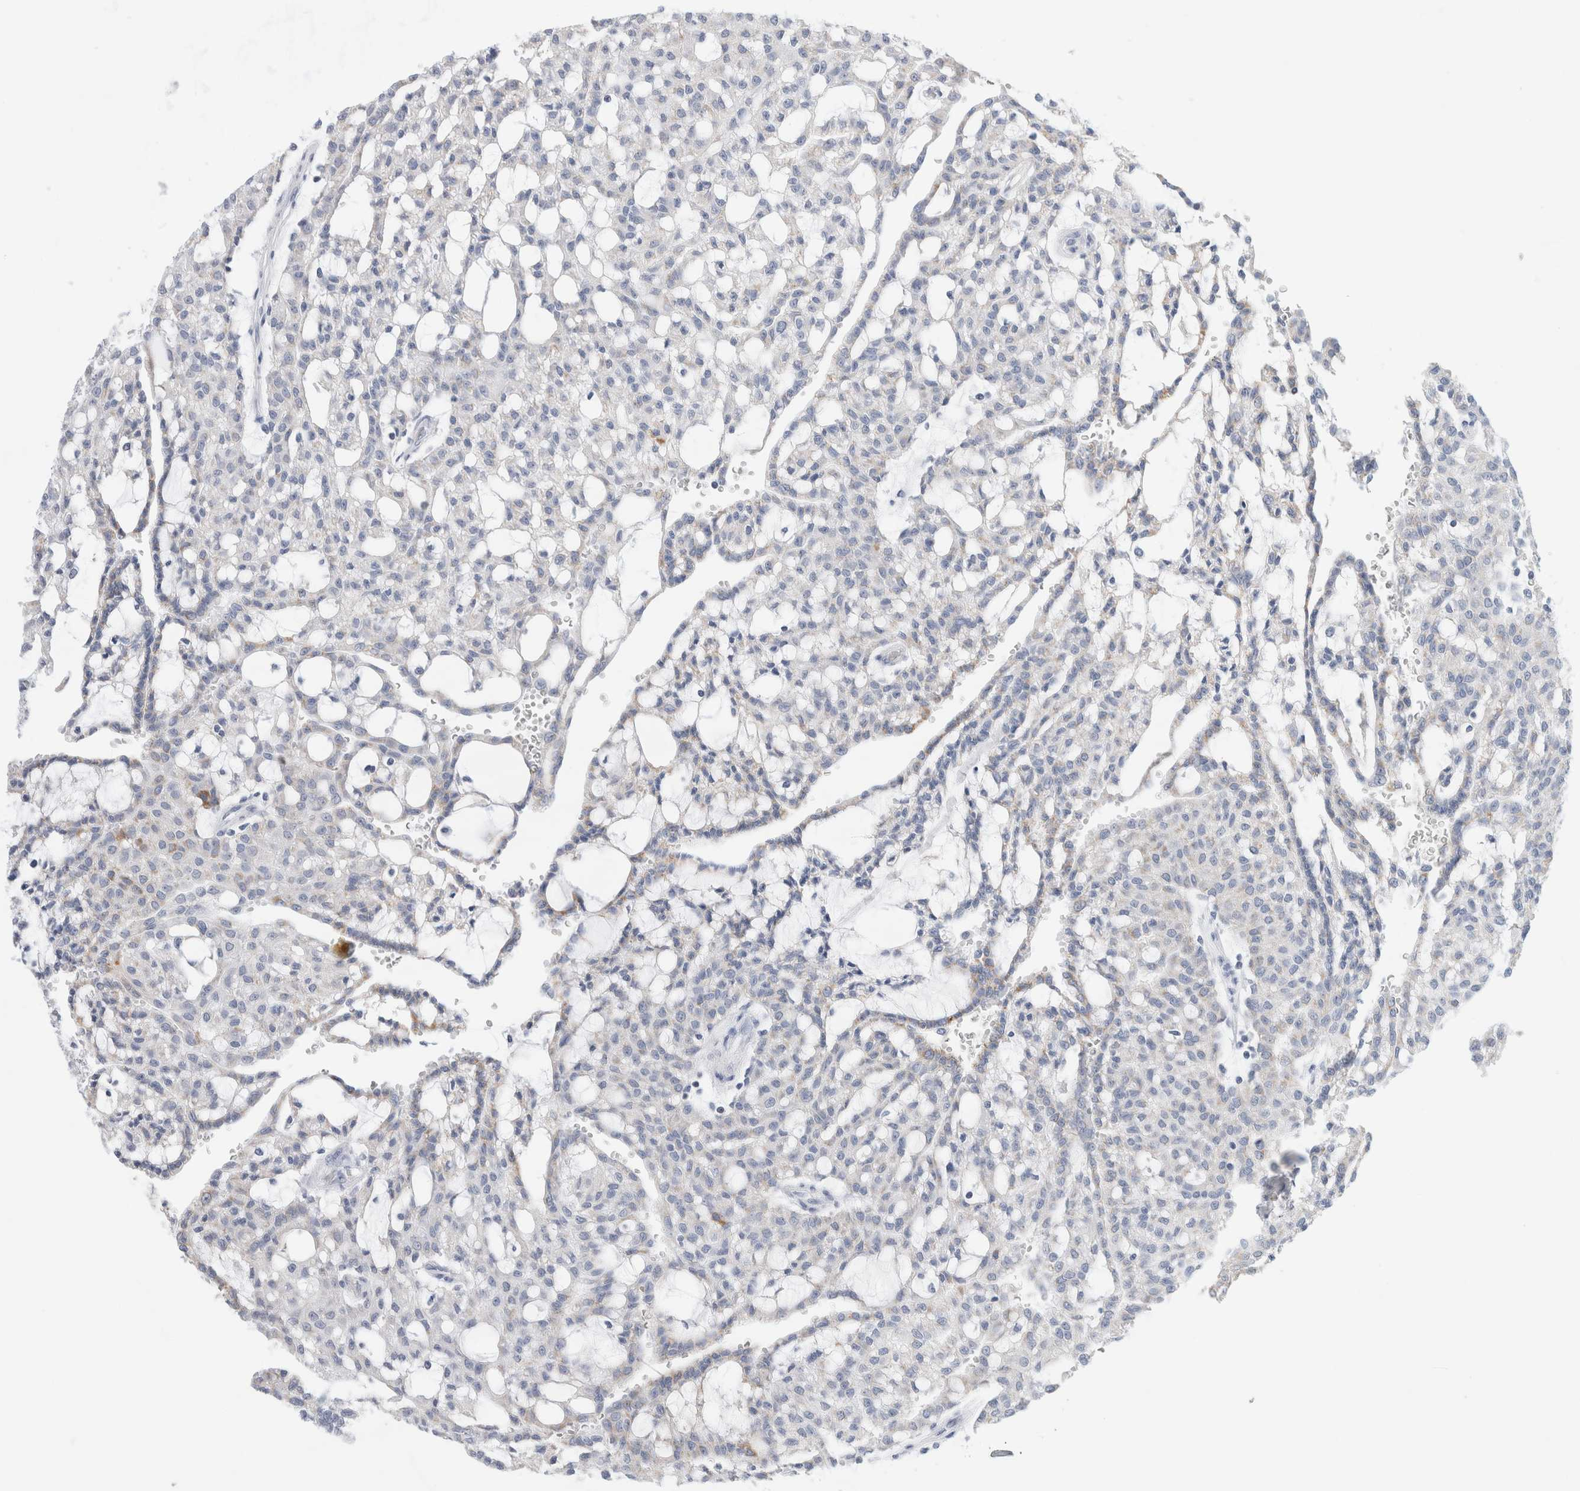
{"staining": {"intensity": "negative", "quantity": "none", "location": "none"}, "tissue": "renal cancer", "cell_type": "Tumor cells", "image_type": "cancer", "snomed": [{"axis": "morphology", "description": "Adenocarcinoma, NOS"}, {"axis": "topography", "description": "Kidney"}], "caption": "Tumor cells are negative for protein expression in human renal cancer. The staining is performed using DAB (3,3'-diaminobenzidine) brown chromogen with nuclei counter-stained in using hematoxylin.", "gene": "ECHDC2", "patient": {"sex": "male", "age": 63}}